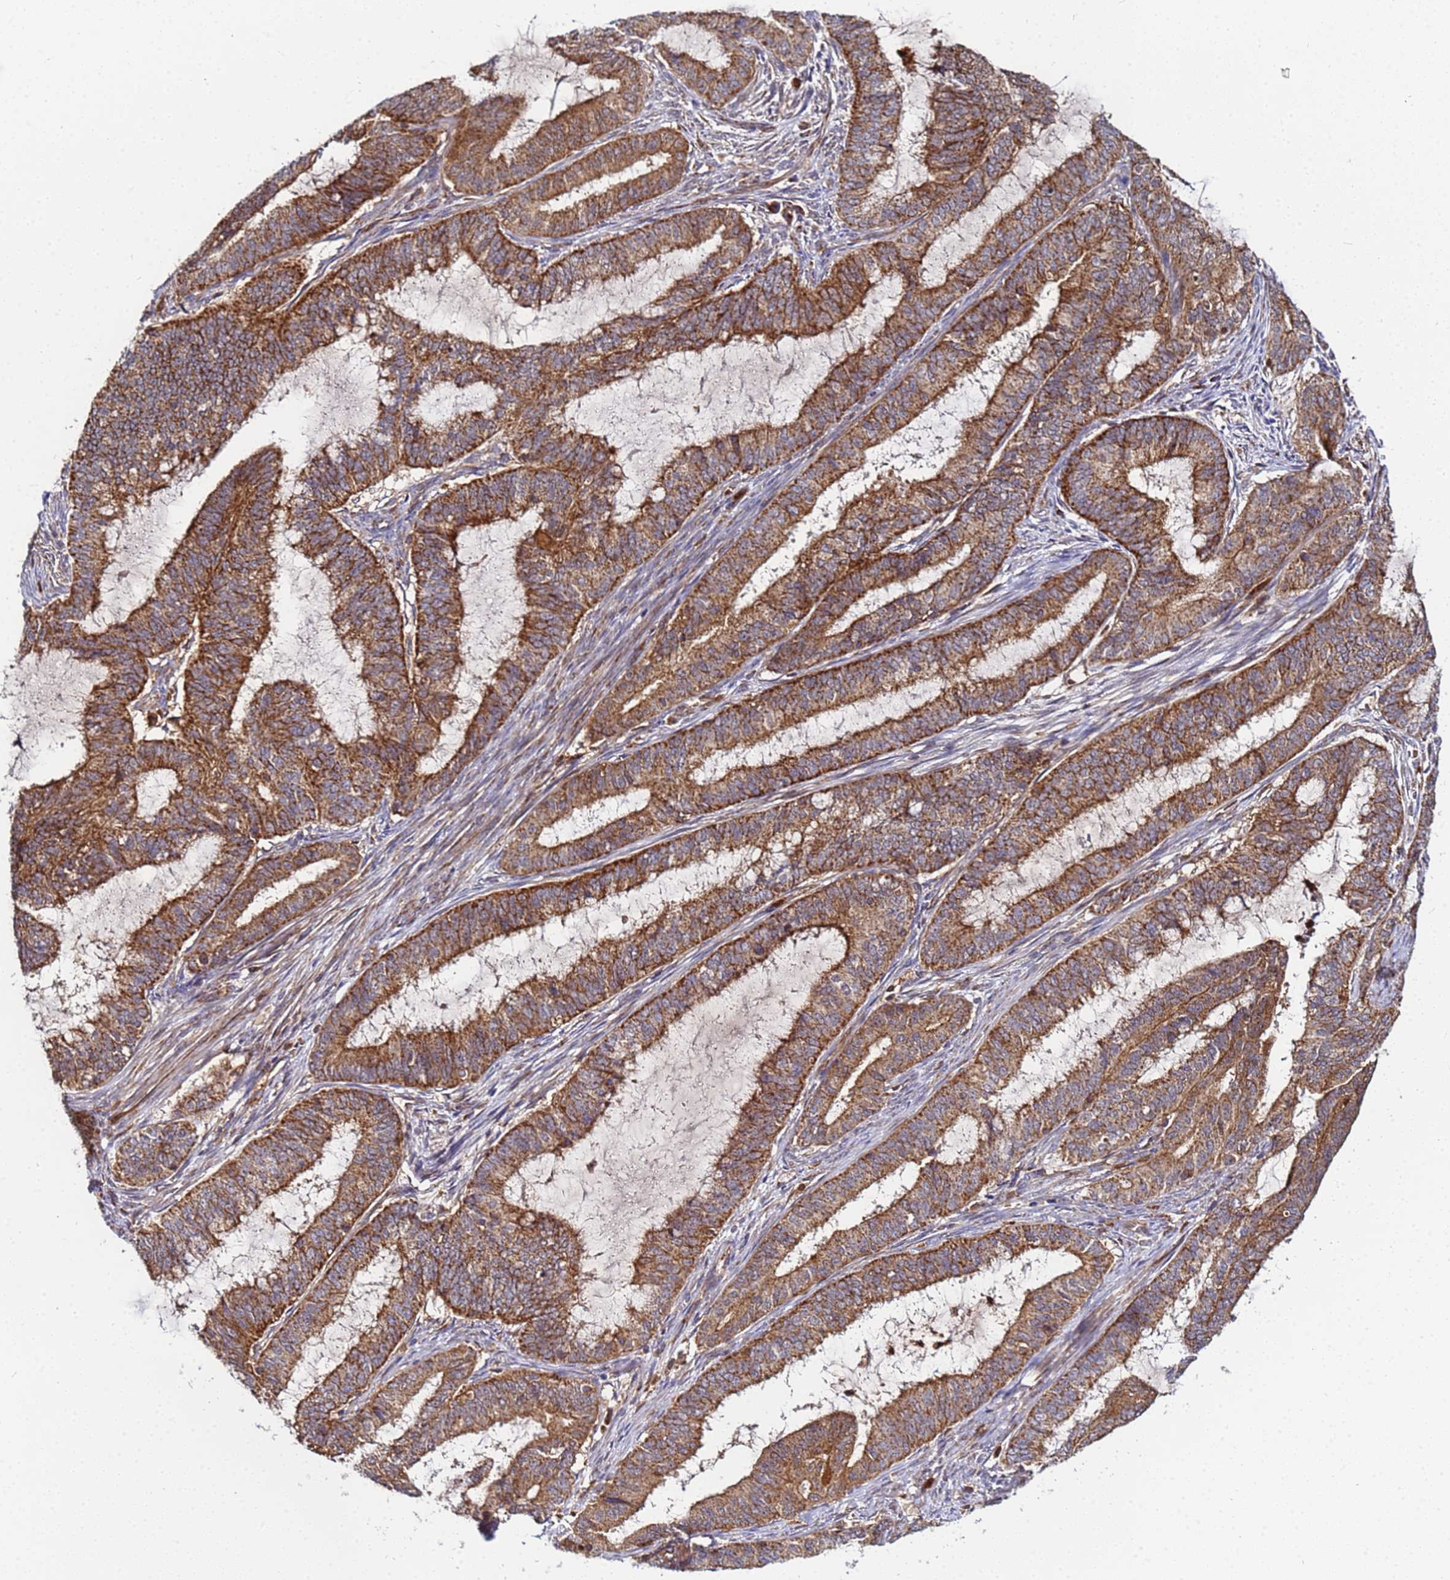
{"staining": {"intensity": "strong", "quantity": ">75%", "location": "cytoplasmic/membranous"}, "tissue": "endometrial cancer", "cell_type": "Tumor cells", "image_type": "cancer", "snomed": [{"axis": "morphology", "description": "Adenocarcinoma, NOS"}, {"axis": "topography", "description": "Endometrium"}], "caption": "A micrograph of human adenocarcinoma (endometrial) stained for a protein shows strong cytoplasmic/membranous brown staining in tumor cells.", "gene": "CCDC127", "patient": {"sex": "female", "age": 51}}